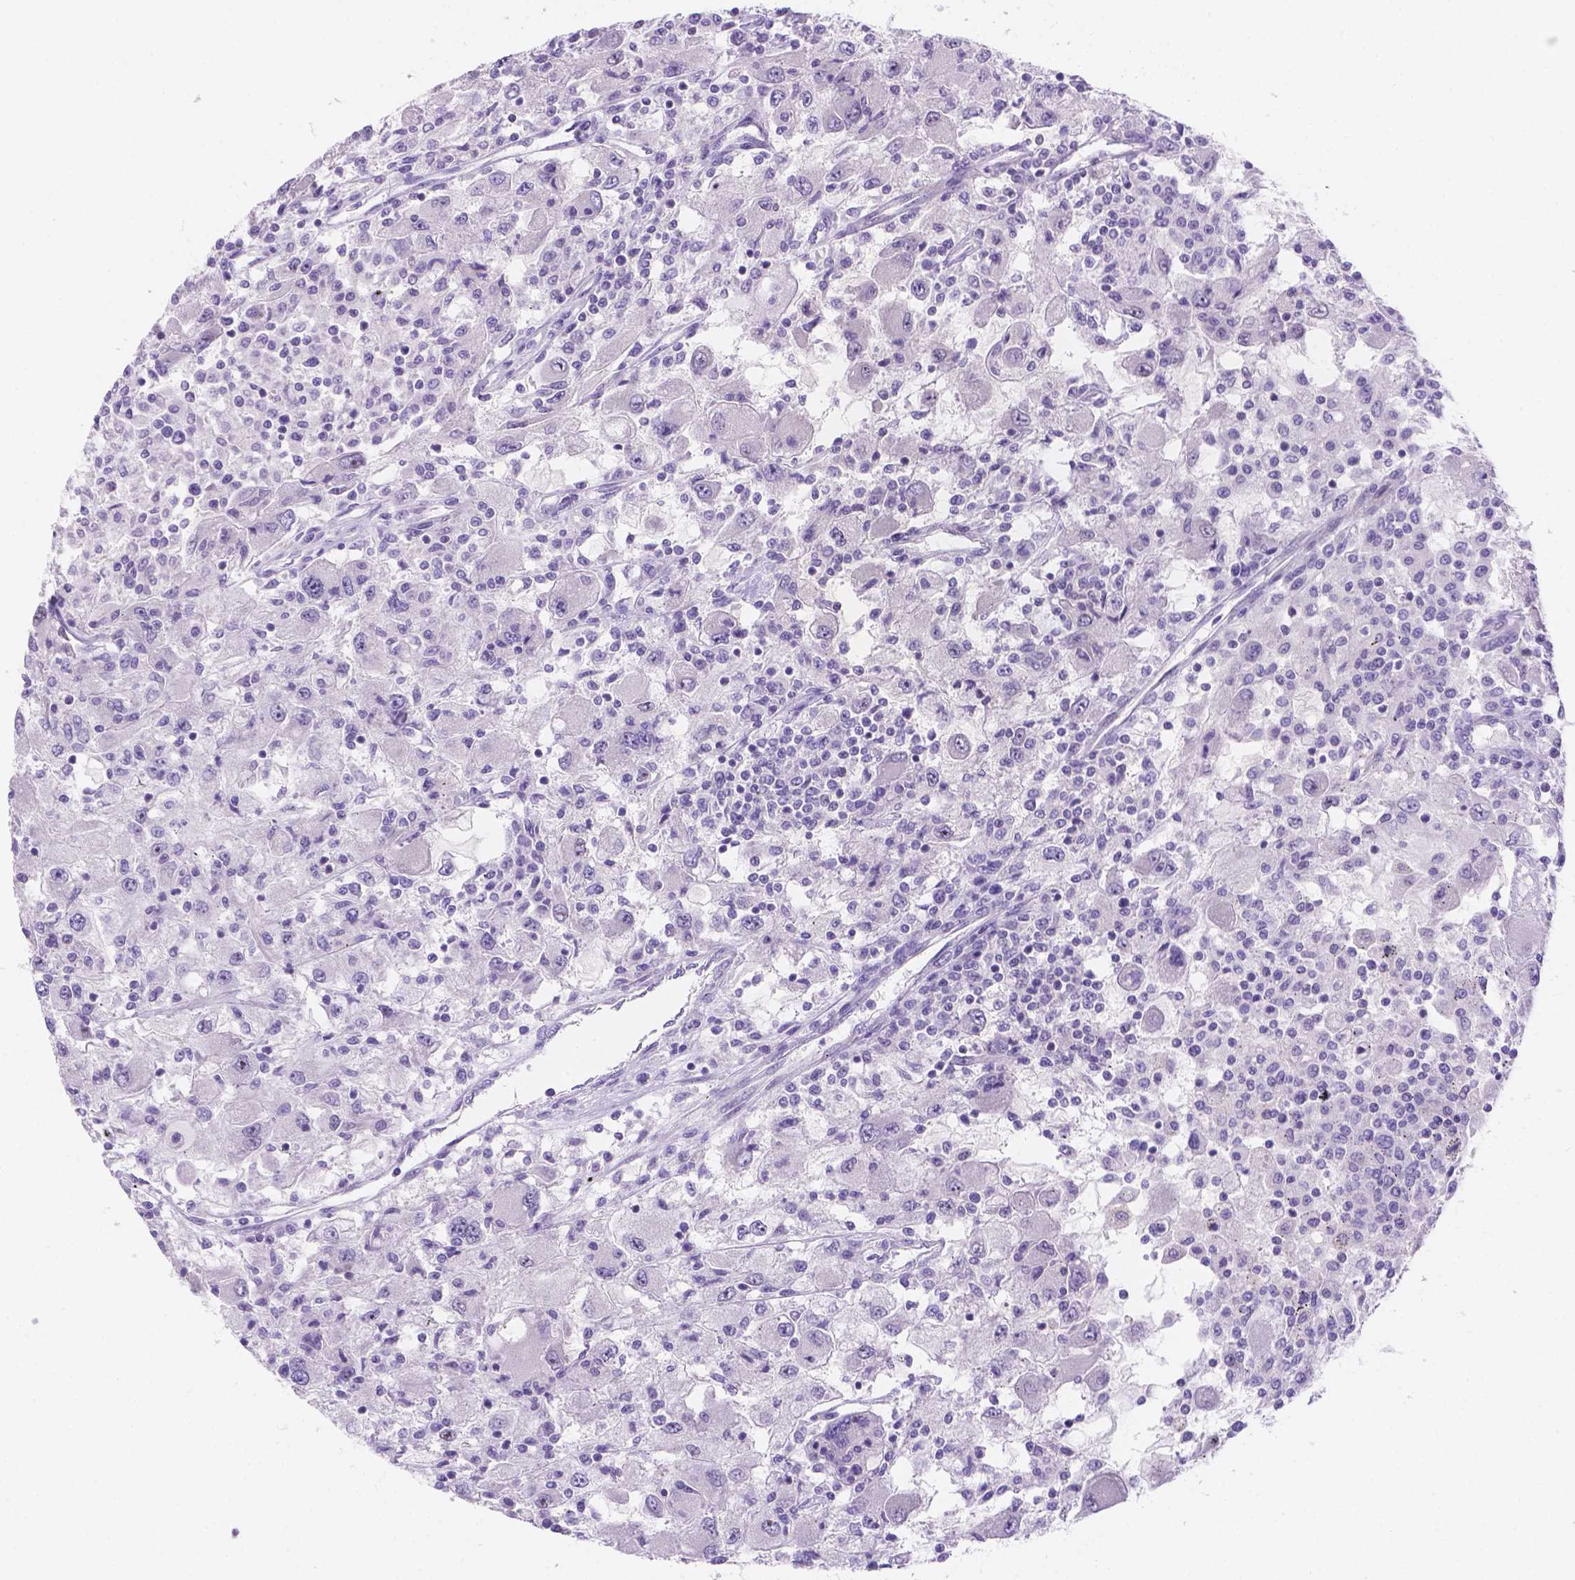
{"staining": {"intensity": "negative", "quantity": "none", "location": "none"}, "tissue": "renal cancer", "cell_type": "Tumor cells", "image_type": "cancer", "snomed": [{"axis": "morphology", "description": "Adenocarcinoma, NOS"}, {"axis": "topography", "description": "Kidney"}], "caption": "Tumor cells show no significant protein positivity in adenocarcinoma (renal).", "gene": "CD96", "patient": {"sex": "female", "age": 67}}